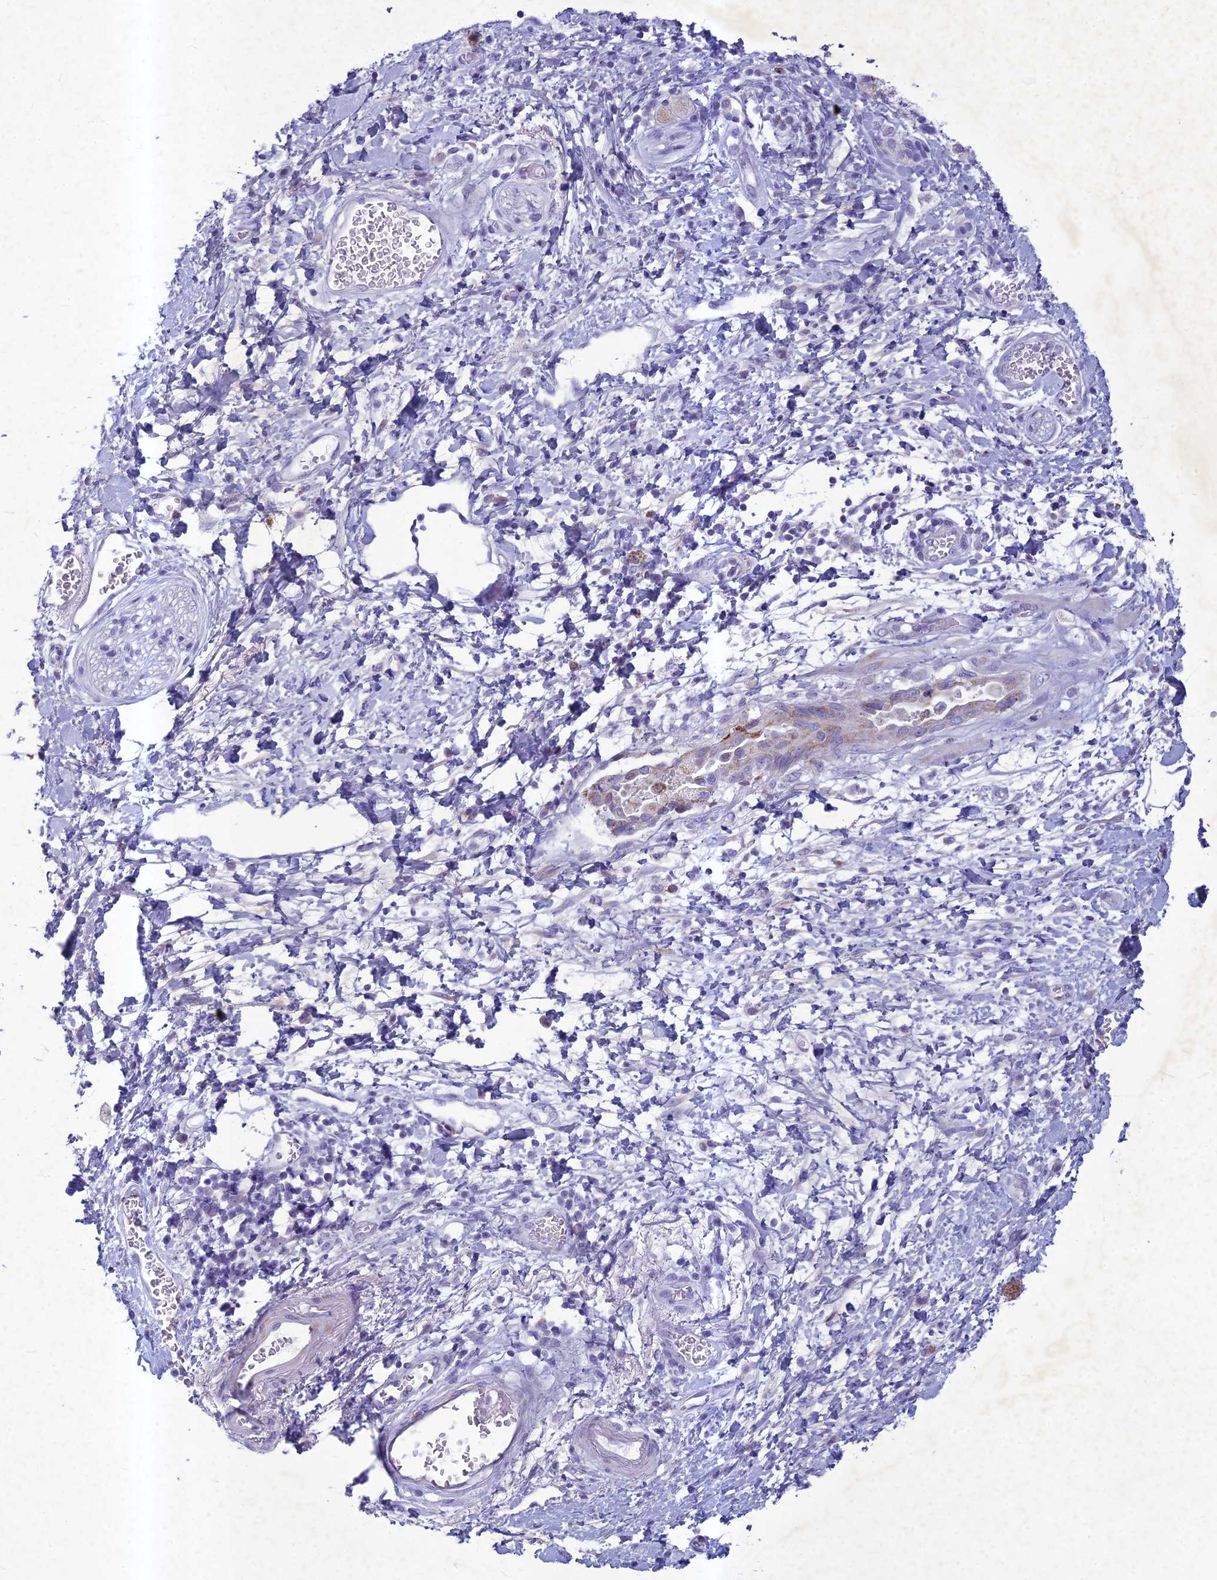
{"staining": {"intensity": "negative", "quantity": "none", "location": "none"}, "tissue": "adipose tissue", "cell_type": "Adipocytes", "image_type": "normal", "snomed": [{"axis": "morphology", "description": "Normal tissue, NOS"}, {"axis": "morphology", "description": "Adenocarcinoma, NOS"}, {"axis": "topography", "description": "Duodenum"}, {"axis": "topography", "description": "Peripheral nerve tissue"}], "caption": "A high-resolution photomicrograph shows IHC staining of benign adipose tissue, which shows no significant expression in adipocytes.", "gene": "HIGD1A", "patient": {"sex": "female", "age": 60}}